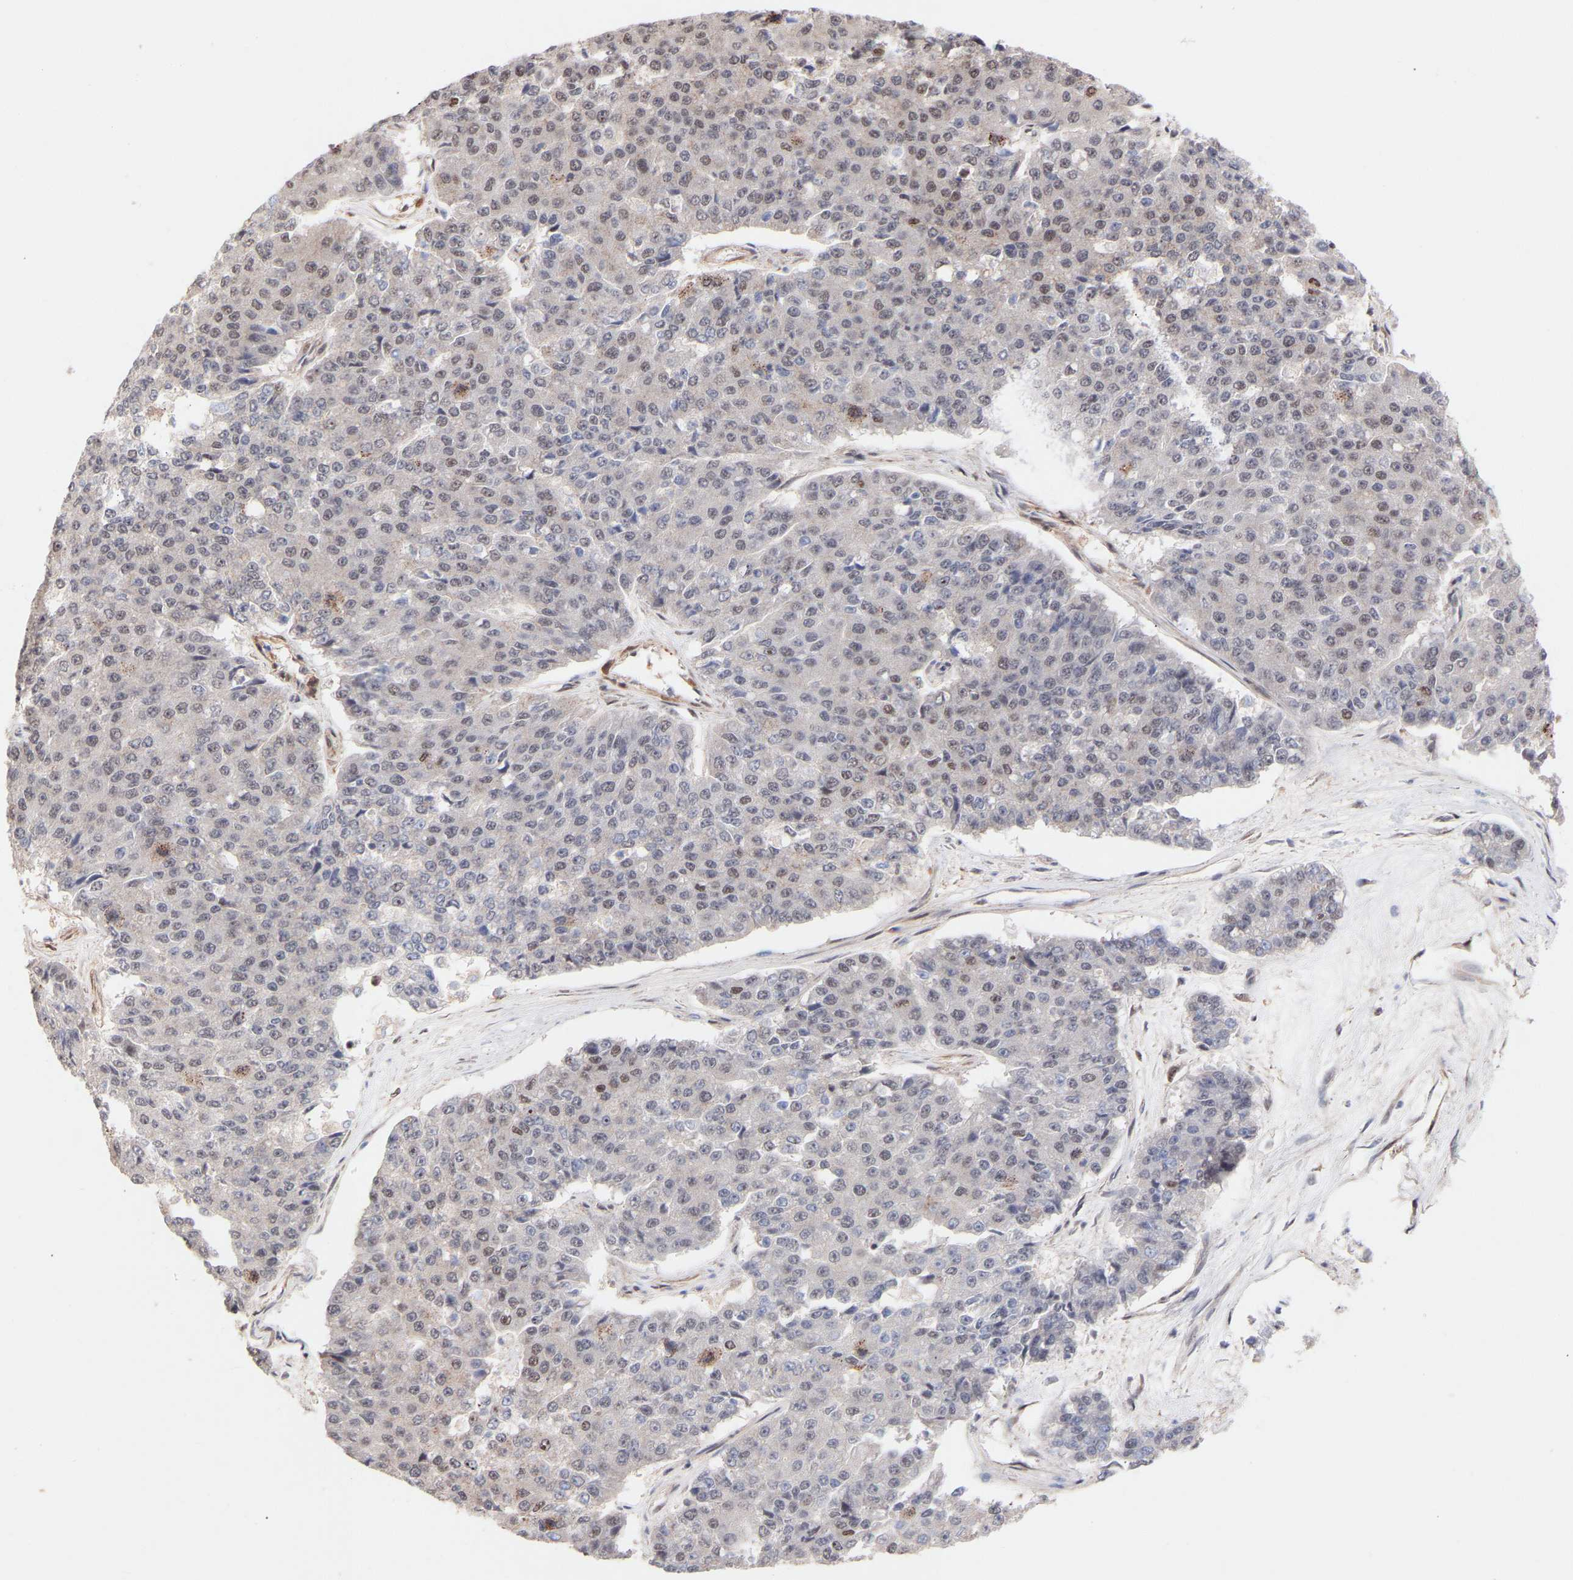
{"staining": {"intensity": "weak", "quantity": "<25%", "location": "nuclear"}, "tissue": "pancreatic cancer", "cell_type": "Tumor cells", "image_type": "cancer", "snomed": [{"axis": "morphology", "description": "Adenocarcinoma, NOS"}, {"axis": "topography", "description": "Pancreas"}], "caption": "A high-resolution histopathology image shows IHC staining of adenocarcinoma (pancreatic), which shows no significant staining in tumor cells.", "gene": "PDLIM5", "patient": {"sex": "male", "age": 50}}